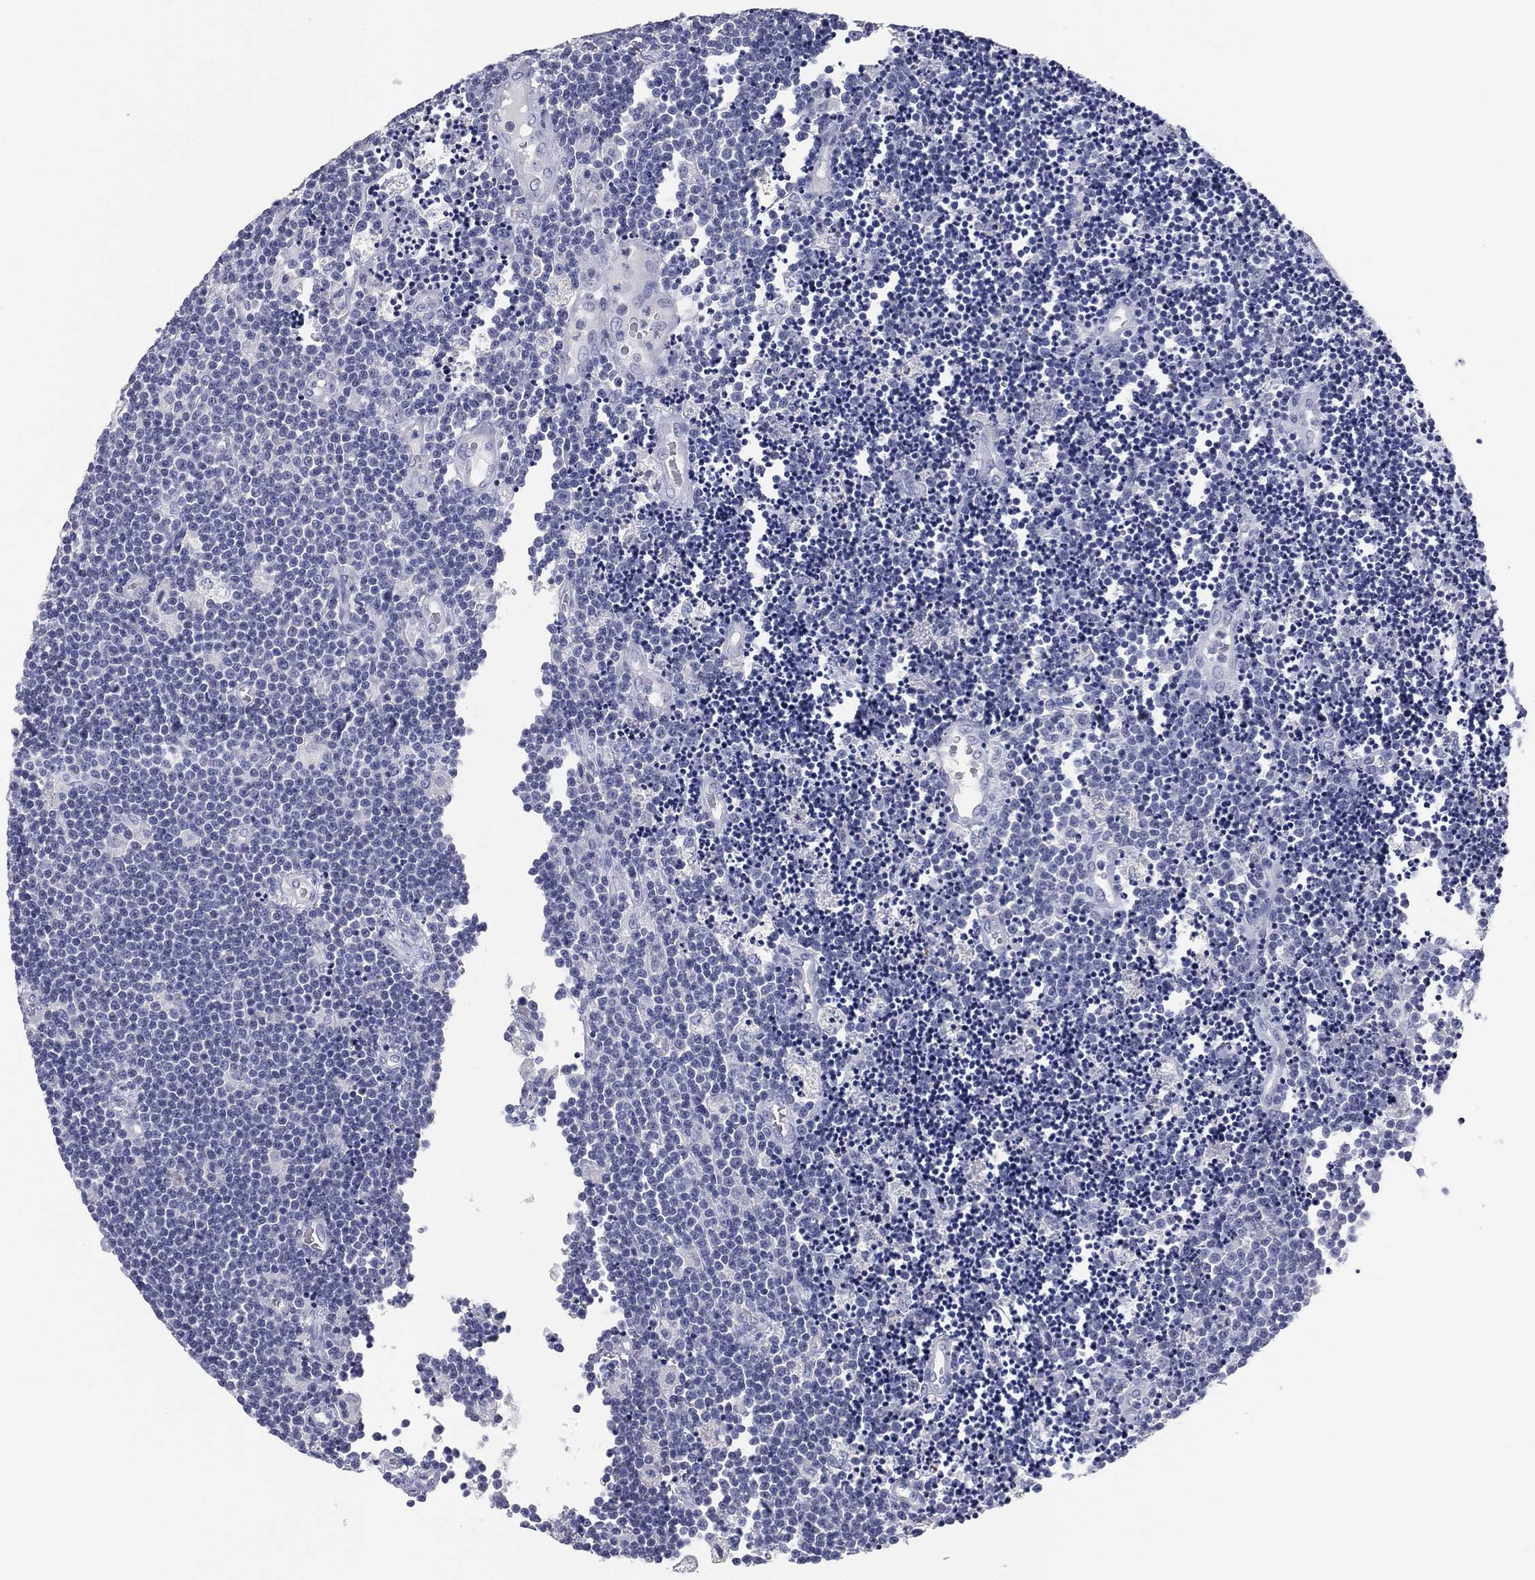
{"staining": {"intensity": "negative", "quantity": "none", "location": "none"}, "tissue": "lymphoma", "cell_type": "Tumor cells", "image_type": "cancer", "snomed": [{"axis": "morphology", "description": "Malignant lymphoma, non-Hodgkin's type, Low grade"}, {"axis": "topography", "description": "Brain"}], "caption": "Immunohistochemistry of human low-grade malignant lymphoma, non-Hodgkin's type demonstrates no staining in tumor cells. (IHC, brightfield microscopy, high magnification).", "gene": "KRT7", "patient": {"sex": "female", "age": 66}}